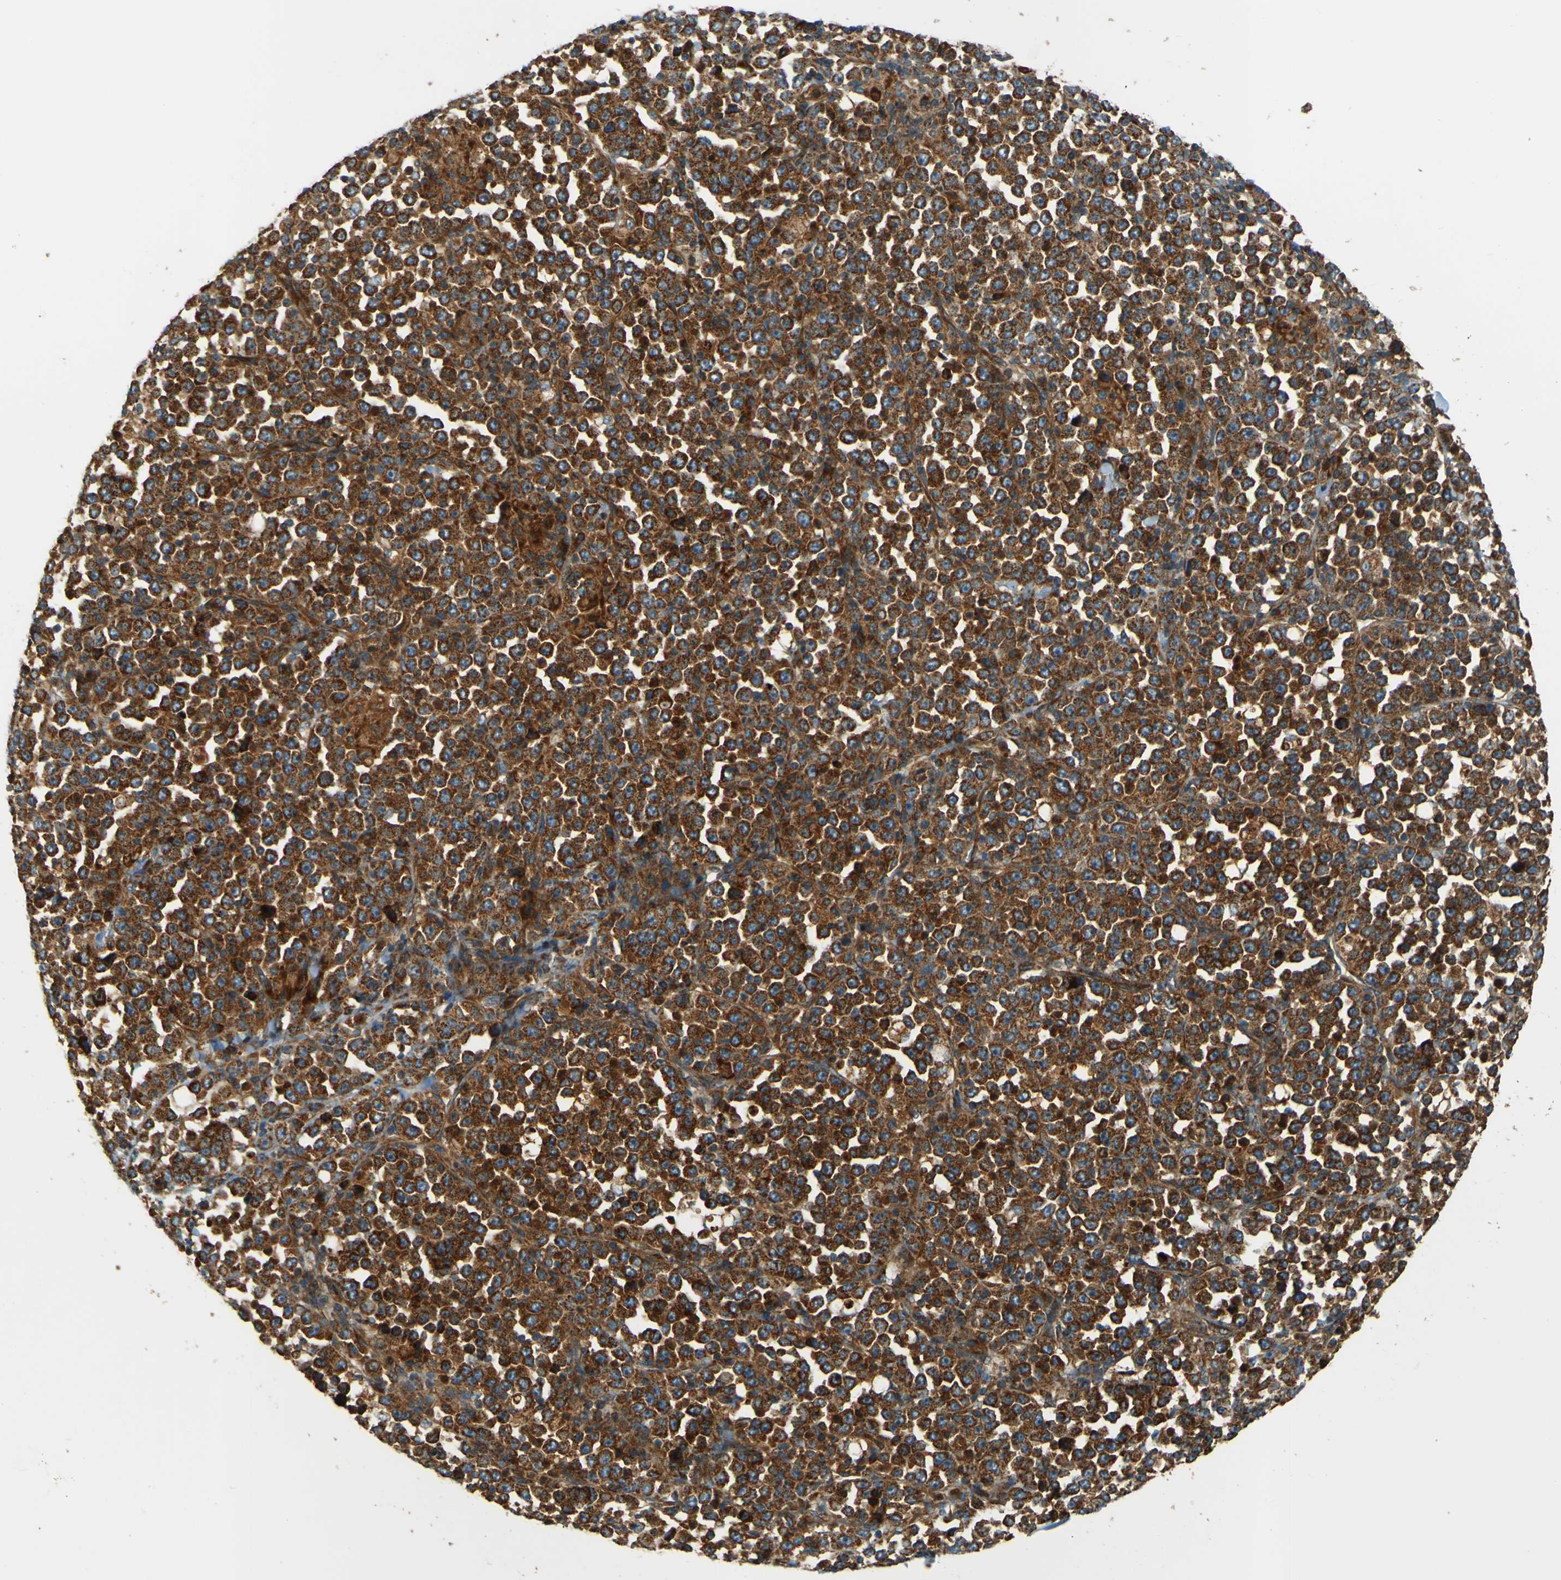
{"staining": {"intensity": "strong", "quantity": ">75%", "location": "cytoplasmic/membranous"}, "tissue": "stomach cancer", "cell_type": "Tumor cells", "image_type": "cancer", "snomed": [{"axis": "morphology", "description": "Normal tissue, NOS"}, {"axis": "morphology", "description": "Adenocarcinoma, NOS"}, {"axis": "topography", "description": "Stomach, upper"}, {"axis": "topography", "description": "Stomach"}], "caption": "Immunohistochemistry (IHC) photomicrograph of stomach cancer stained for a protein (brown), which shows high levels of strong cytoplasmic/membranous staining in approximately >75% of tumor cells.", "gene": "DNAJC5", "patient": {"sex": "male", "age": 59}}